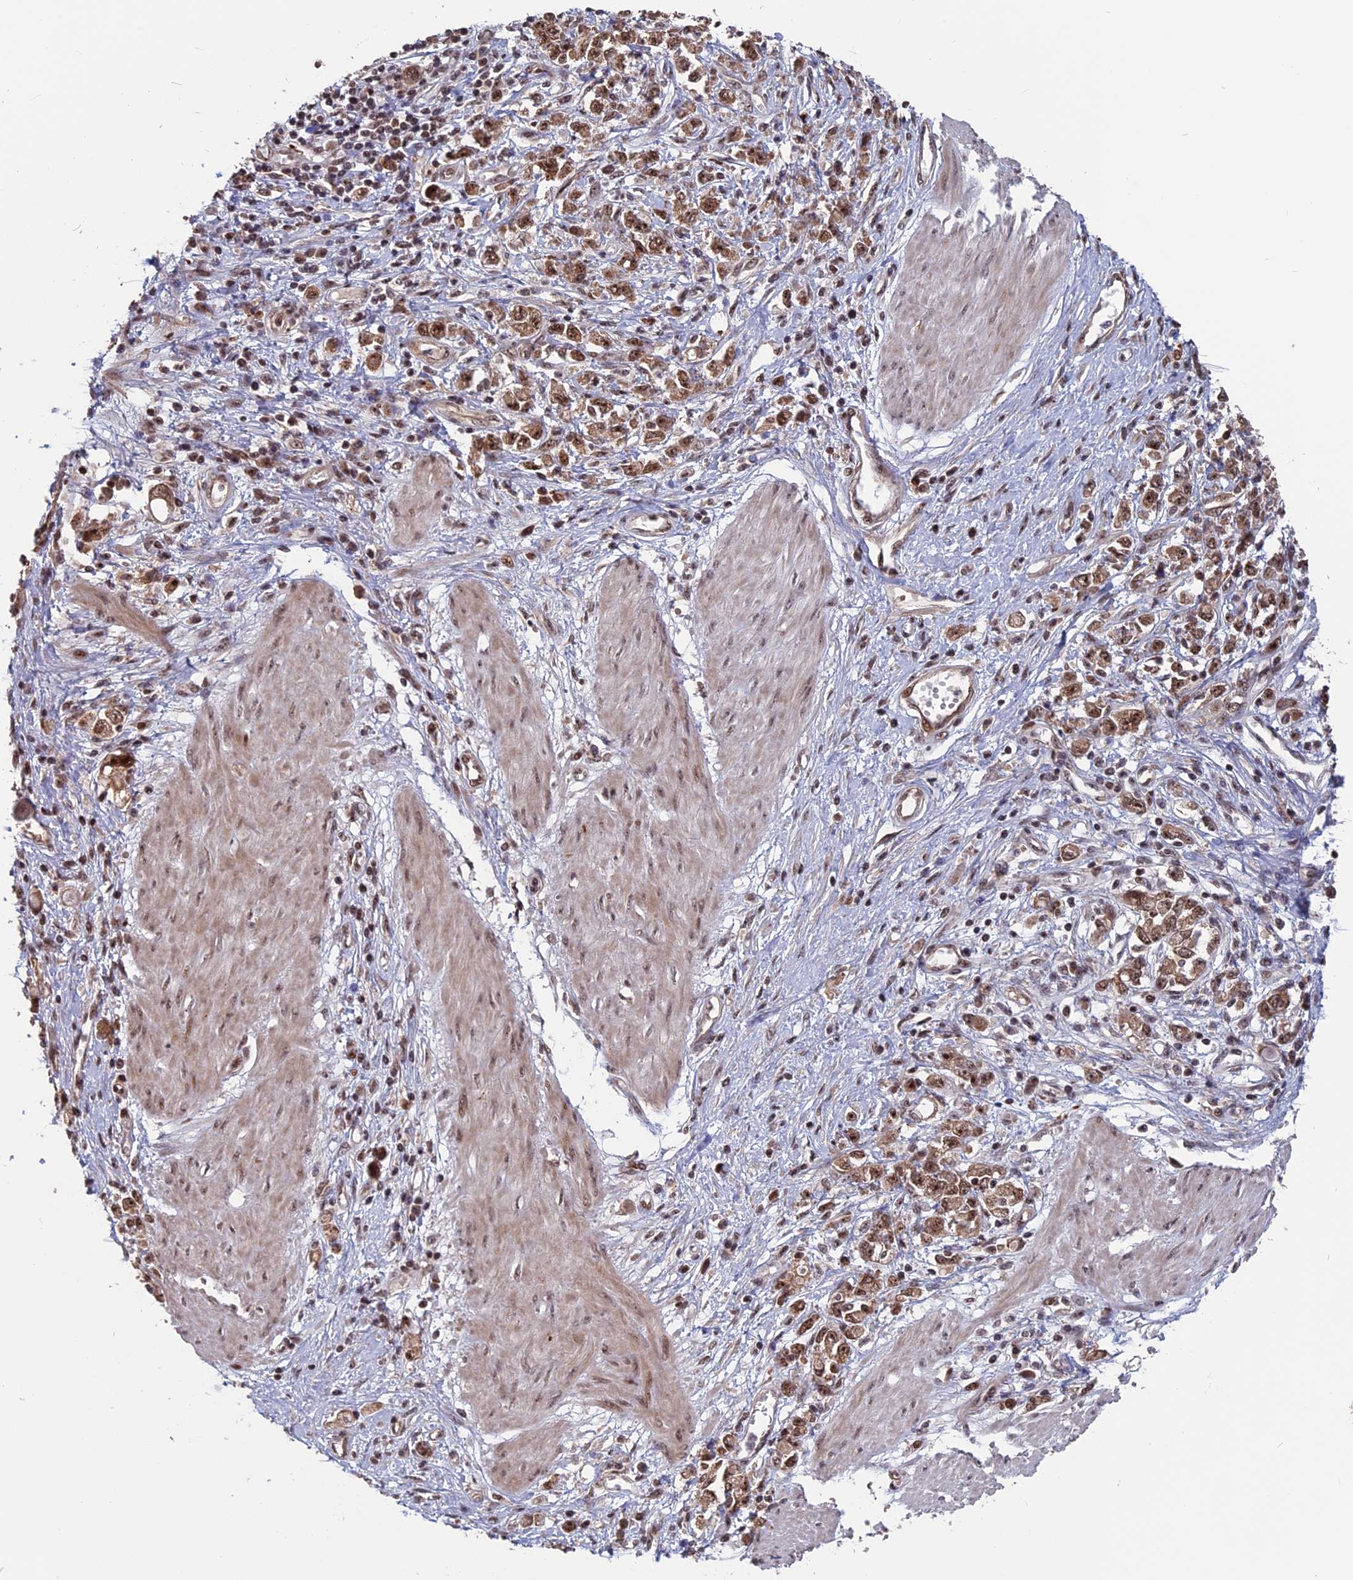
{"staining": {"intensity": "moderate", "quantity": ">75%", "location": "cytoplasmic/membranous,nuclear"}, "tissue": "stomach cancer", "cell_type": "Tumor cells", "image_type": "cancer", "snomed": [{"axis": "morphology", "description": "Adenocarcinoma, NOS"}, {"axis": "topography", "description": "Stomach"}], "caption": "An image showing moderate cytoplasmic/membranous and nuclear positivity in about >75% of tumor cells in adenocarcinoma (stomach), as visualized by brown immunohistochemical staining.", "gene": "CACTIN", "patient": {"sex": "female", "age": 76}}